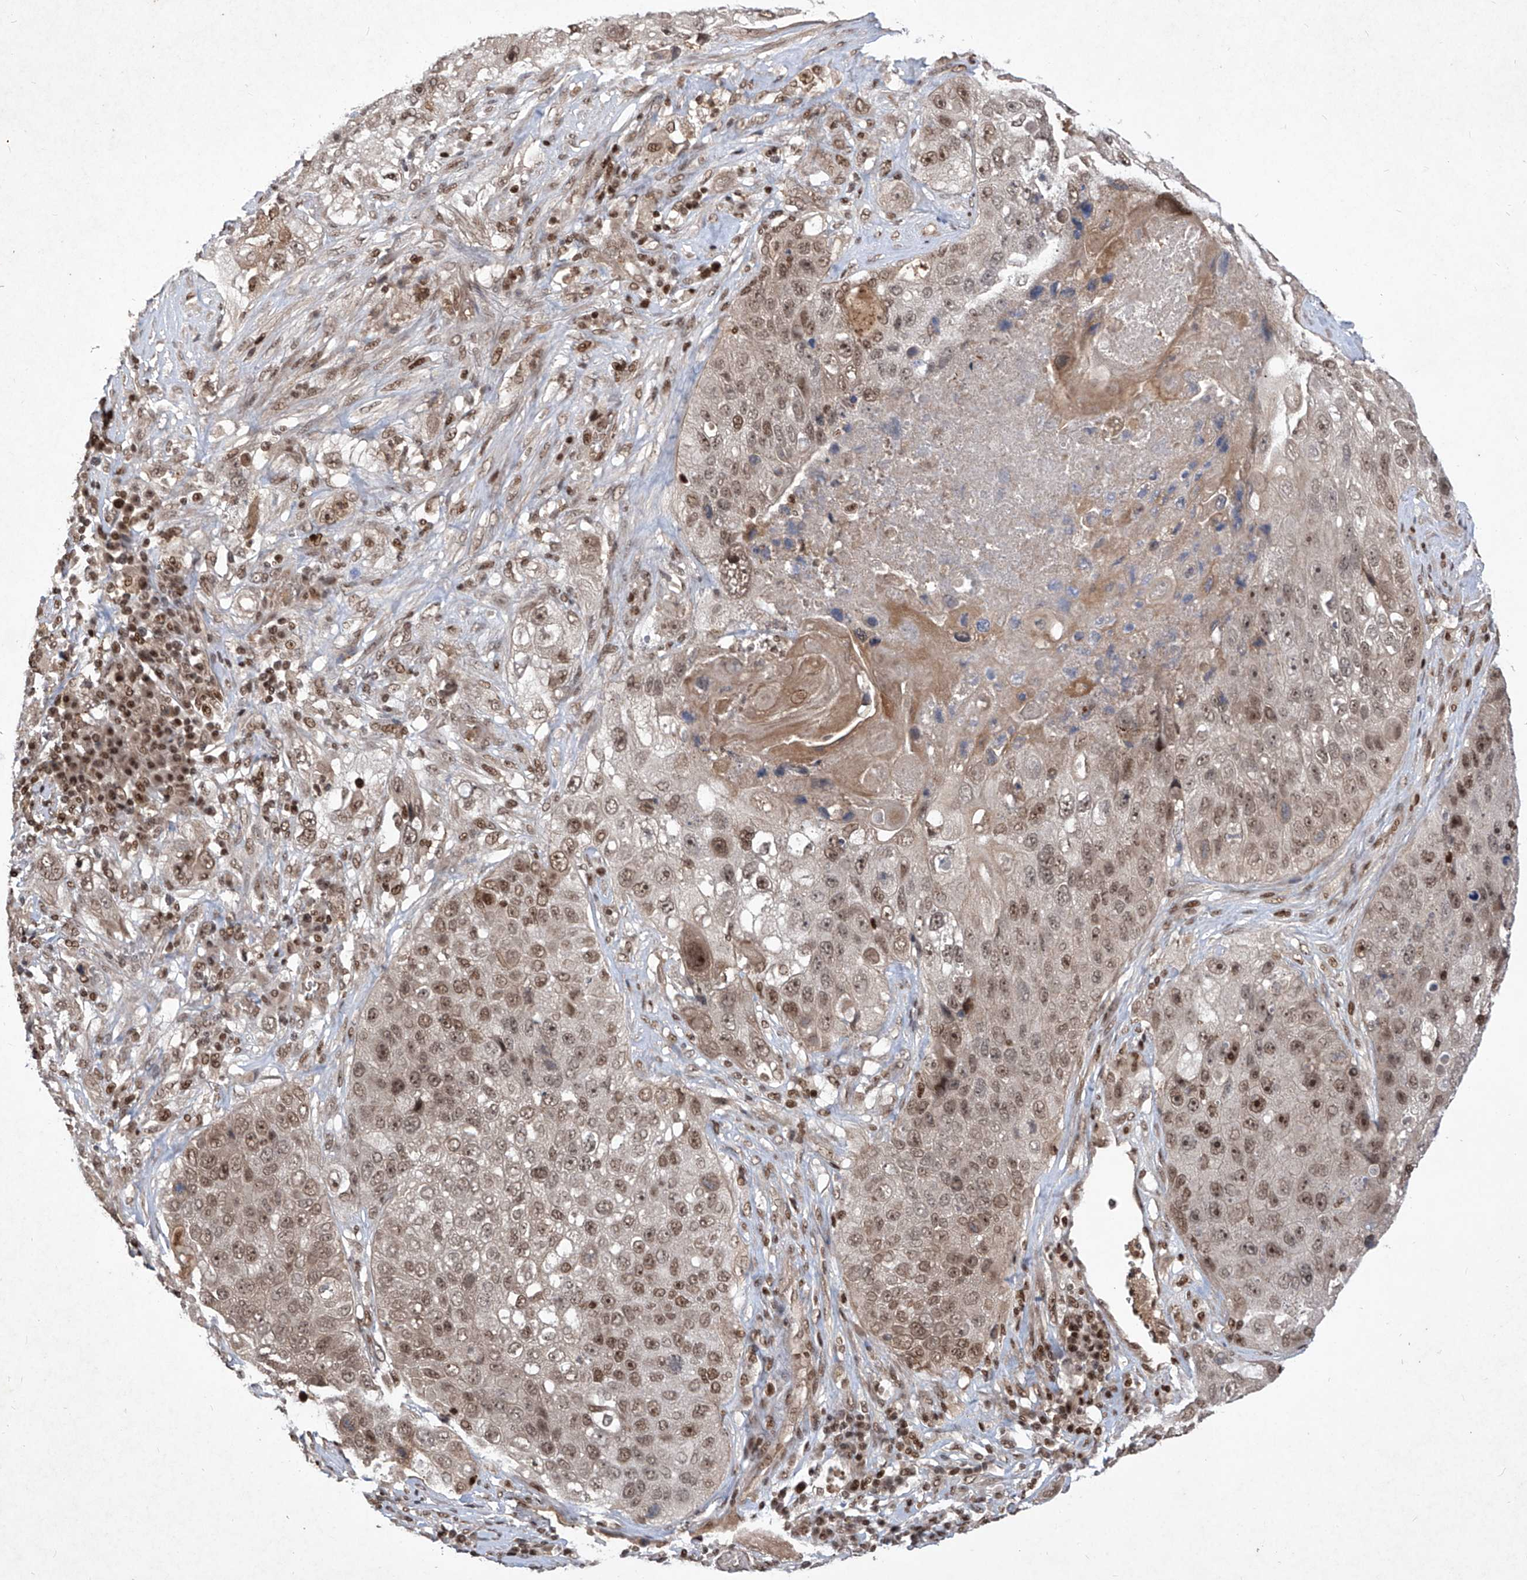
{"staining": {"intensity": "moderate", "quantity": ">75%", "location": "nuclear"}, "tissue": "lung cancer", "cell_type": "Tumor cells", "image_type": "cancer", "snomed": [{"axis": "morphology", "description": "Squamous cell carcinoma, NOS"}, {"axis": "topography", "description": "Lung"}], "caption": "A brown stain labels moderate nuclear expression of a protein in lung squamous cell carcinoma tumor cells.", "gene": "IRF2", "patient": {"sex": "male", "age": 61}}